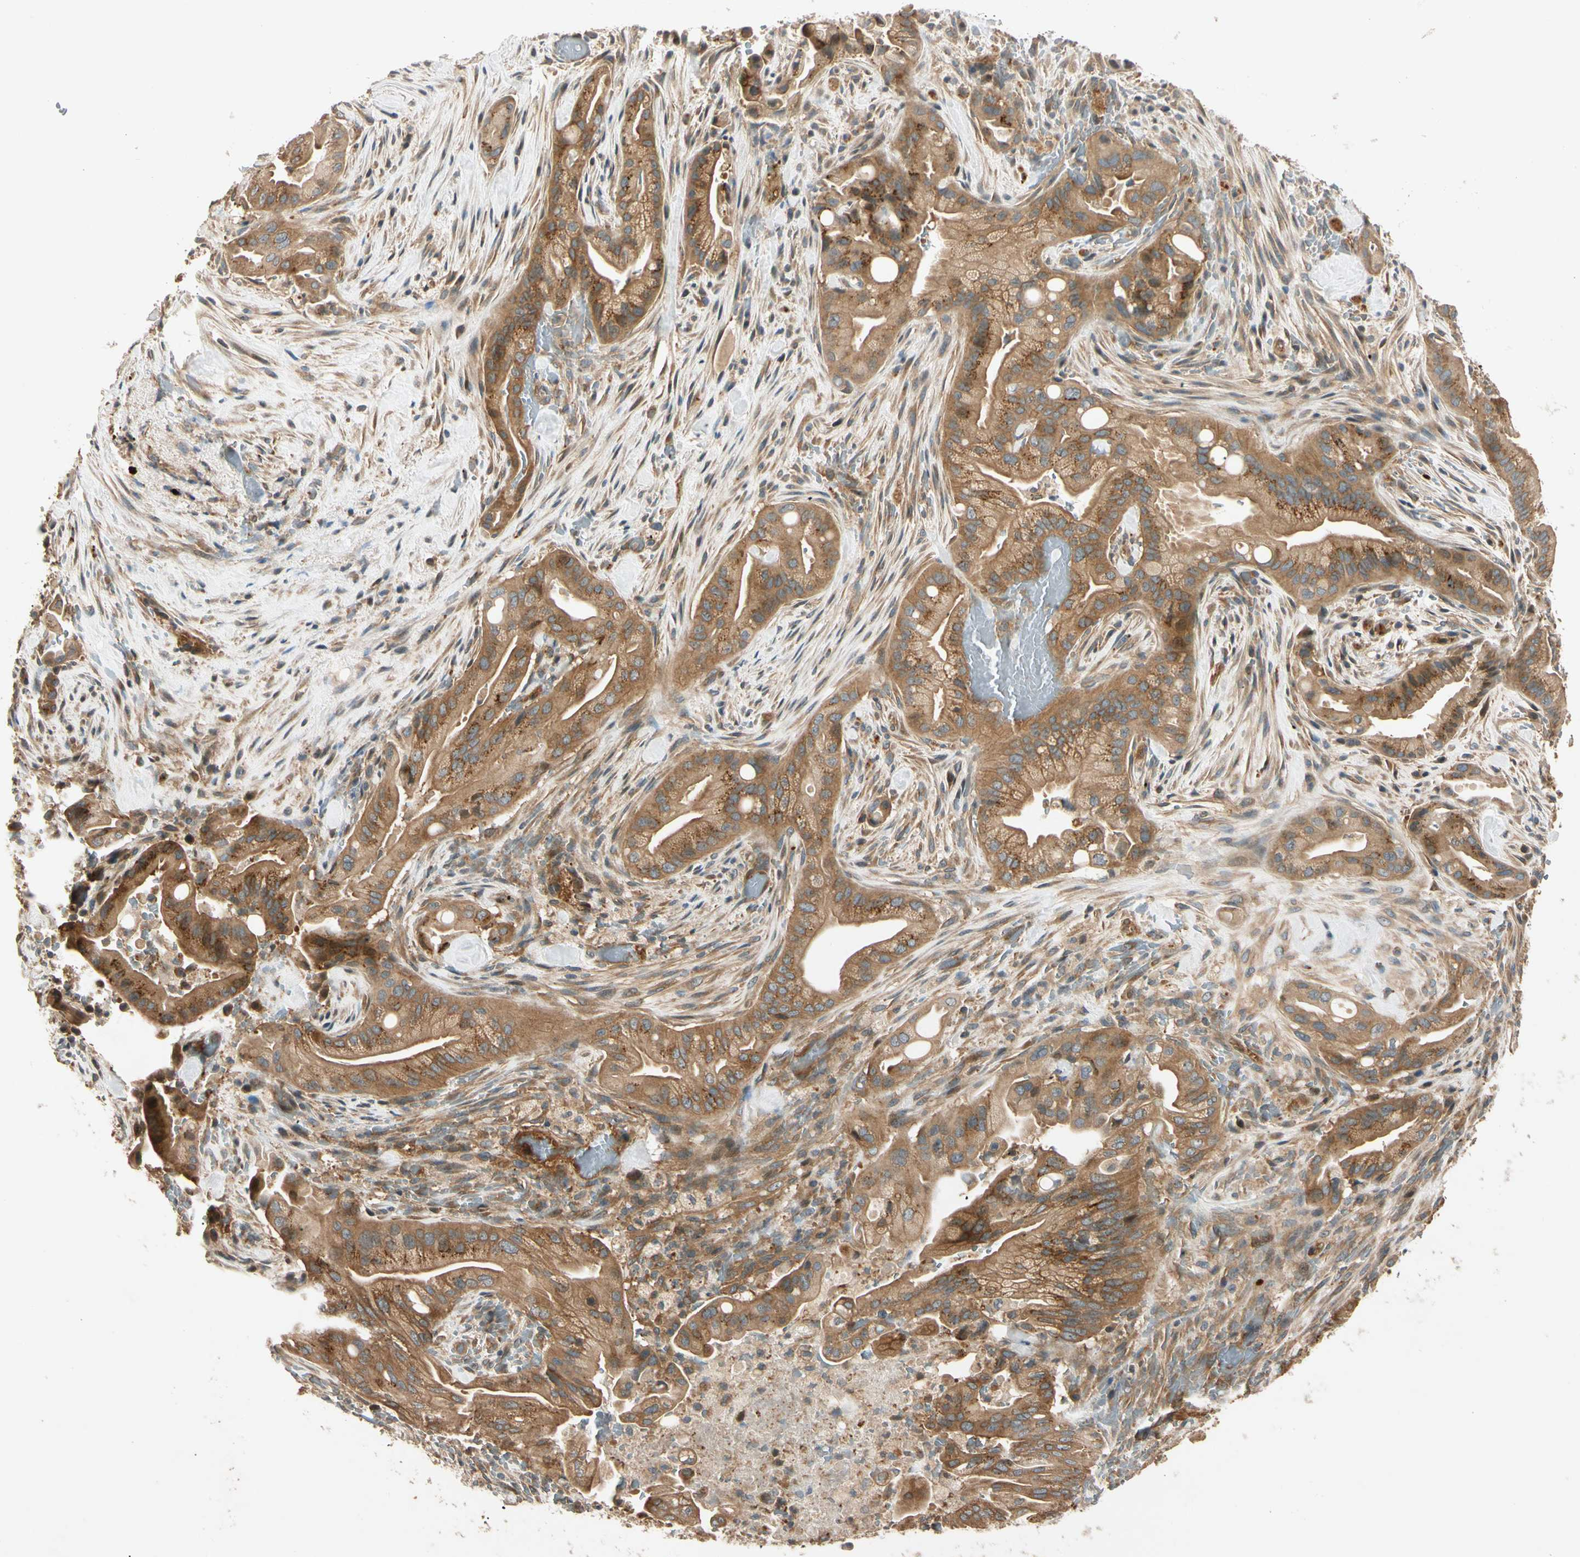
{"staining": {"intensity": "moderate", "quantity": ">75%", "location": "cytoplasmic/membranous"}, "tissue": "liver cancer", "cell_type": "Tumor cells", "image_type": "cancer", "snomed": [{"axis": "morphology", "description": "Cholangiocarcinoma"}, {"axis": "topography", "description": "Liver"}], "caption": "This image shows immunohistochemistry staining of cholangiocarcinoma (liver), with medium moderate cytoplasmic/membranous positivity in approximately >75% of tumor cells.", "gene": "ROCK2", "patient": {"sex": "female", "age": 68}}